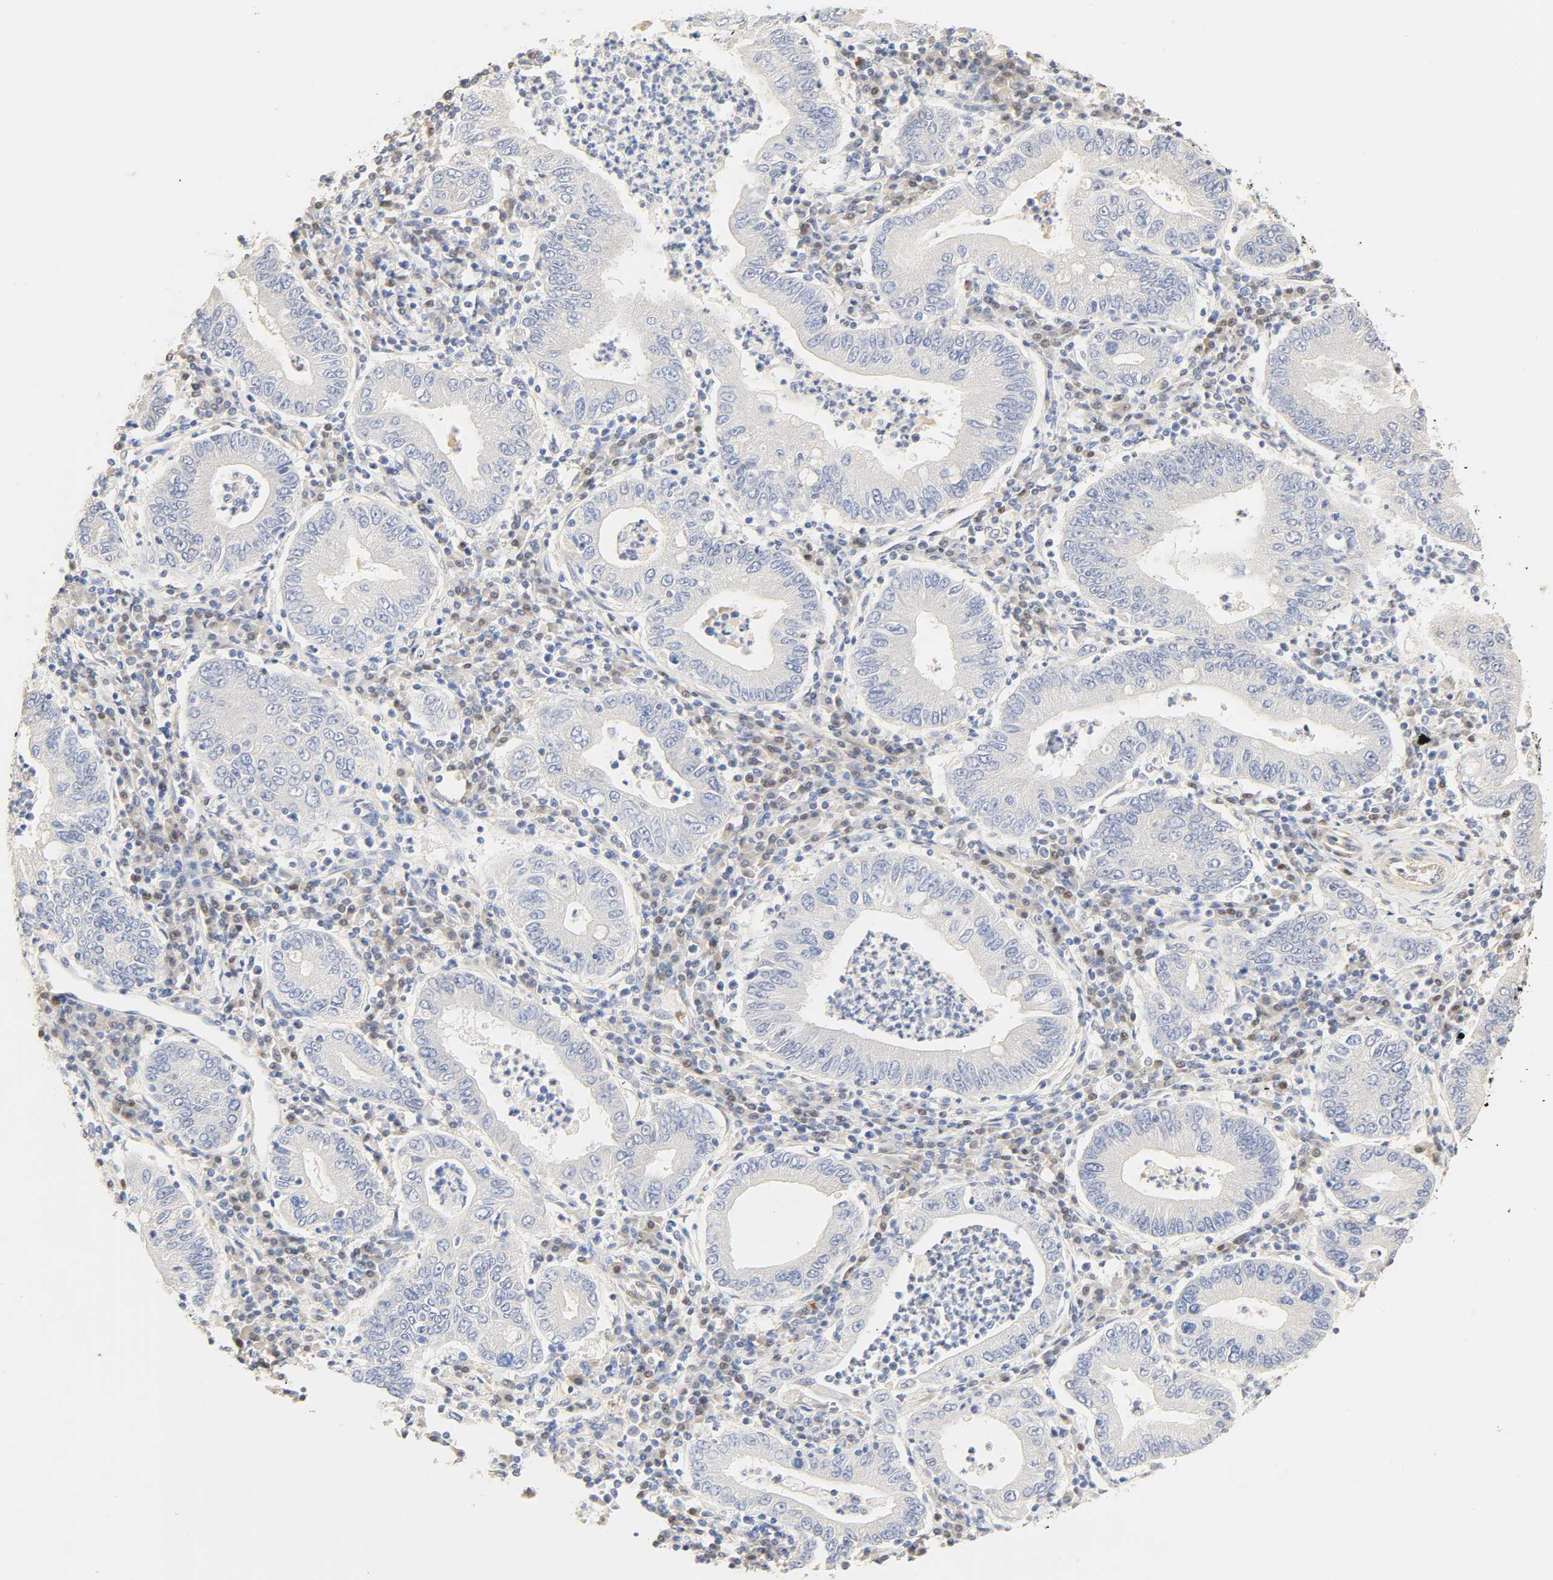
{"staining": {"intensity": "negative", "quantity": "none", "location": "none"}, "tissue": "stomach cancer", "cell_type": "Tumor cells", "image_type": "cancer", "snomed": [{"axis": "morphology", "description": "Normal tissue, NOS"}, {"axis": "morphology", "description": "Adenocarcinoma, NOS"}, {"axis": "topography", "description": "Esophagus"}, {"axis": "topography", "description": "Stomach, upper"}, {"axis": "topography", "description": "Peripheral nerve tissue"}], "caption": "High magnification brightfield microscopy of stomach adenocarcinoma stained with DAB (3,3'-diaminobenzidine) (brown) and counterstained with hematoxylin (blue): tumor cells show no significant positivity.", "gene": "BORCS8-MEF2B", "patient": {"sex": "male", "age": 62}}